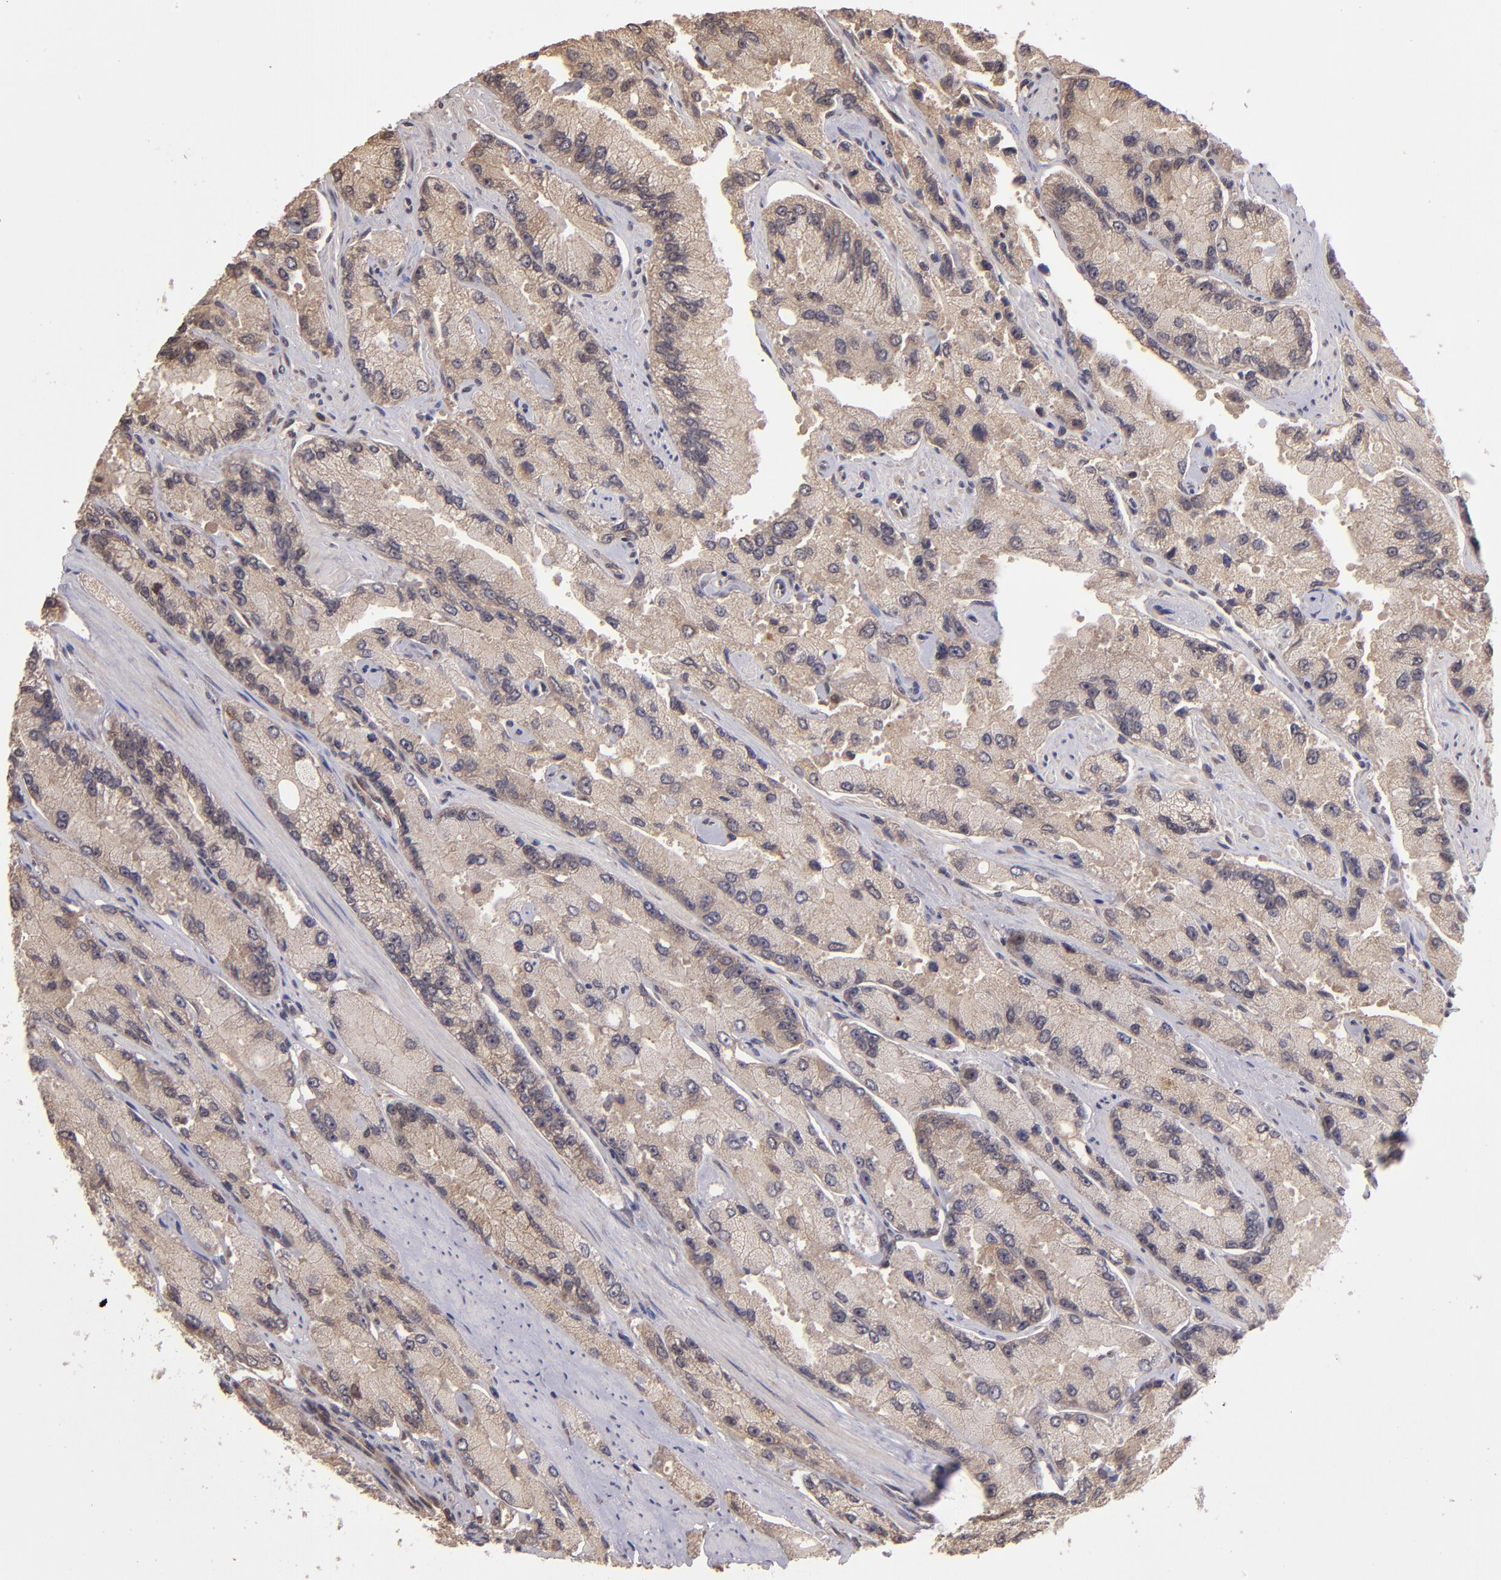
{"staining": {"intensity": "weak", "quantity": ">75%", "location": "cytoplasmic/membranous"}, "tissue": "prostate cancer", "cell_type": "Tumor cells", "image_type": "cancer", "snomed": [{"axis": "morphology", "description": "Adenocarcinoma, High grade"}, {"axis": "topography", "description": "Prostate"}], "caption": "The micrograph shows immunohistochemical staining of prostate high-grade adenocarcinoma. There is weak cytoplasmic/membranous expression is seen in about >75% of tumor cells.", "gene": "ABHD12B", "patient": {"sex": "male", "age": 58}}